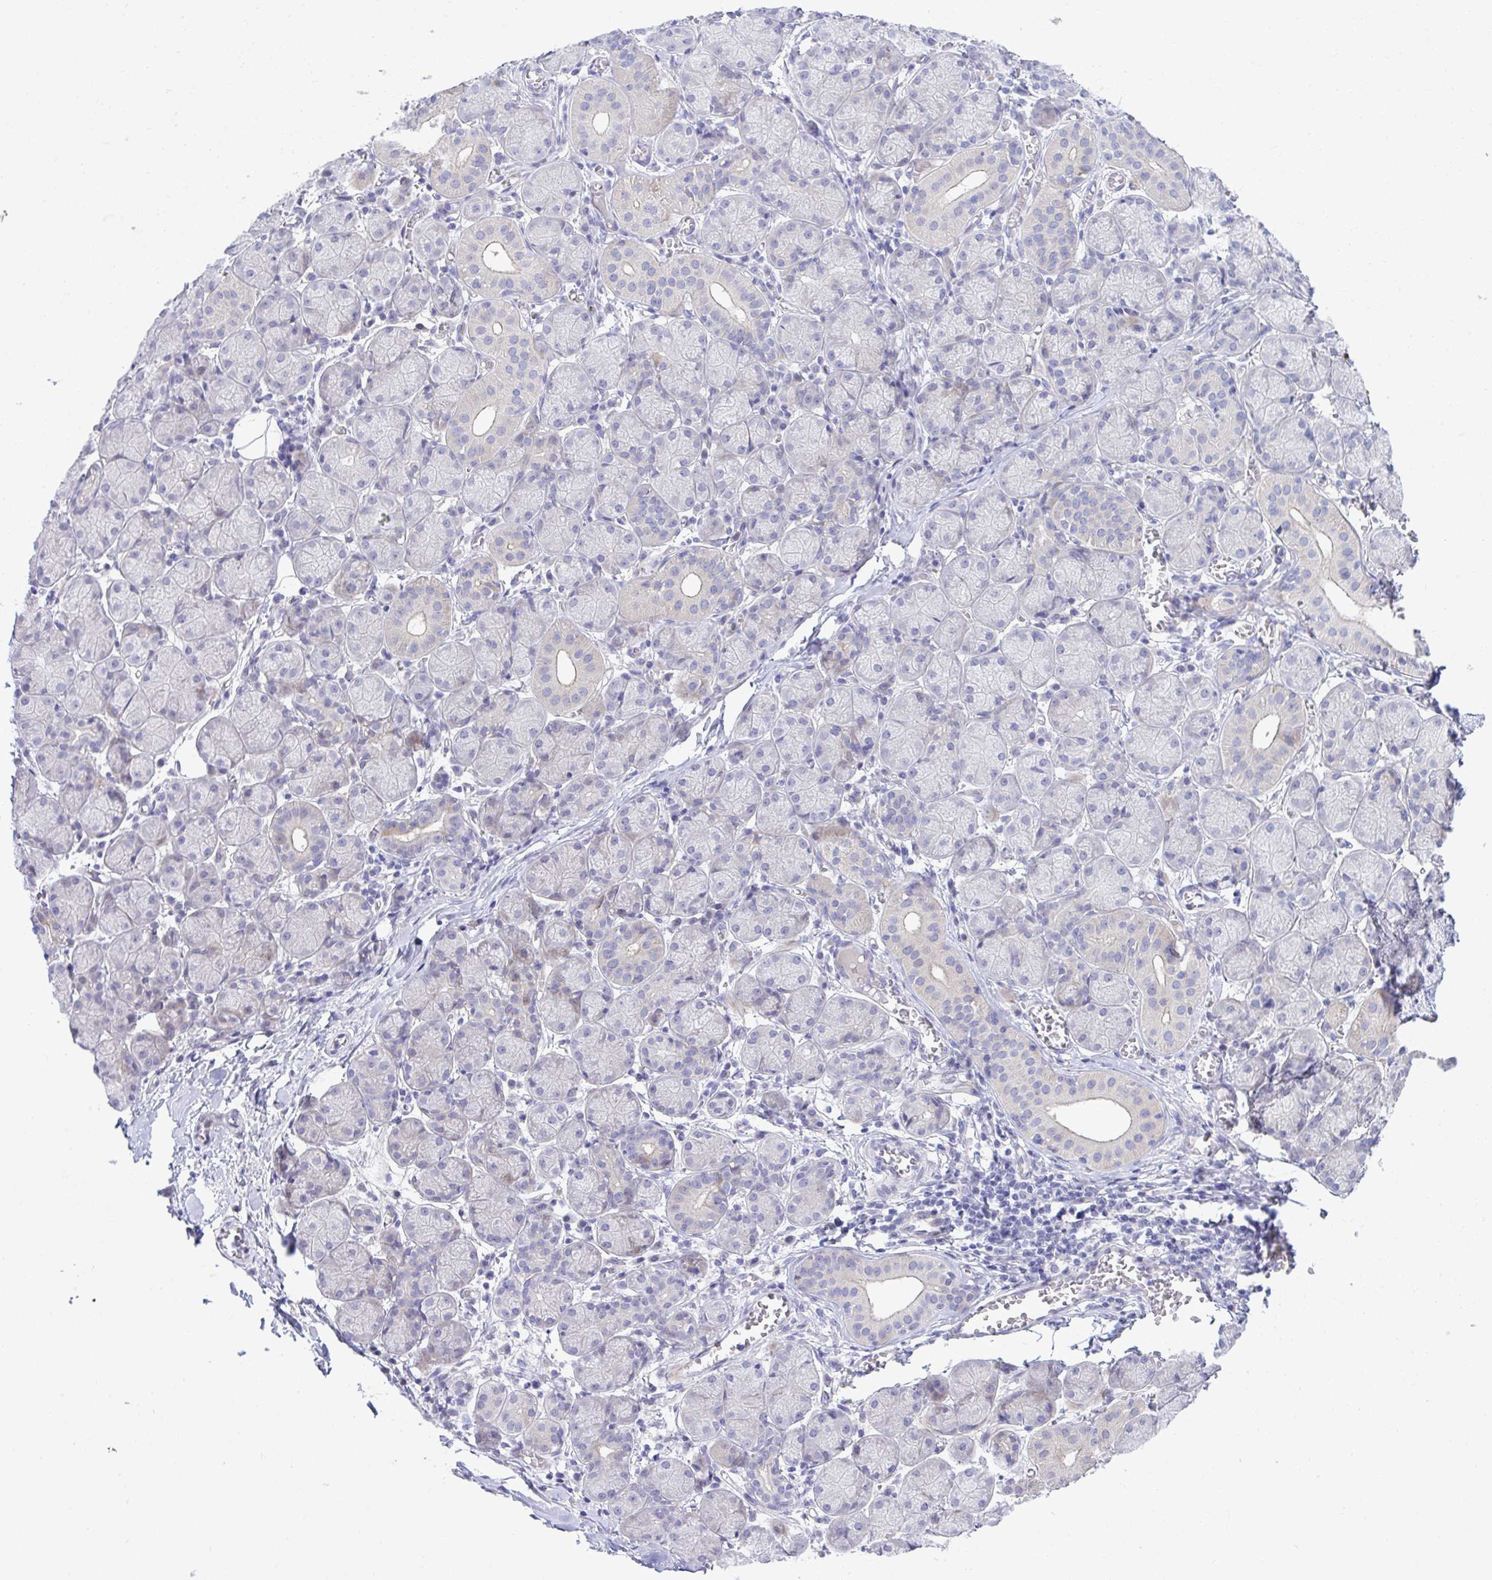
{"staining": {"intensity": "weak", "quantity": "<25%", "location": "cytoplasmic/membranous"}, "tissue": "salivary gland", "cell_type": "Glandular cells", "image_type": "normal", "snomed": [{"axis": "morphology", "description": "Normal tissue, NOS"}, {"axis": "topography", "description": "Salivary gland"}], "caption": "There is no significant expression in glandular cells of salivary gland. The staining is performed using DAB (3,3'-diaminobenzidine) brown chromogen with nuclei counter-stained in using hematoxylin.", "gene": "MED9", "patient": {"sex": "female", "age": 24}}